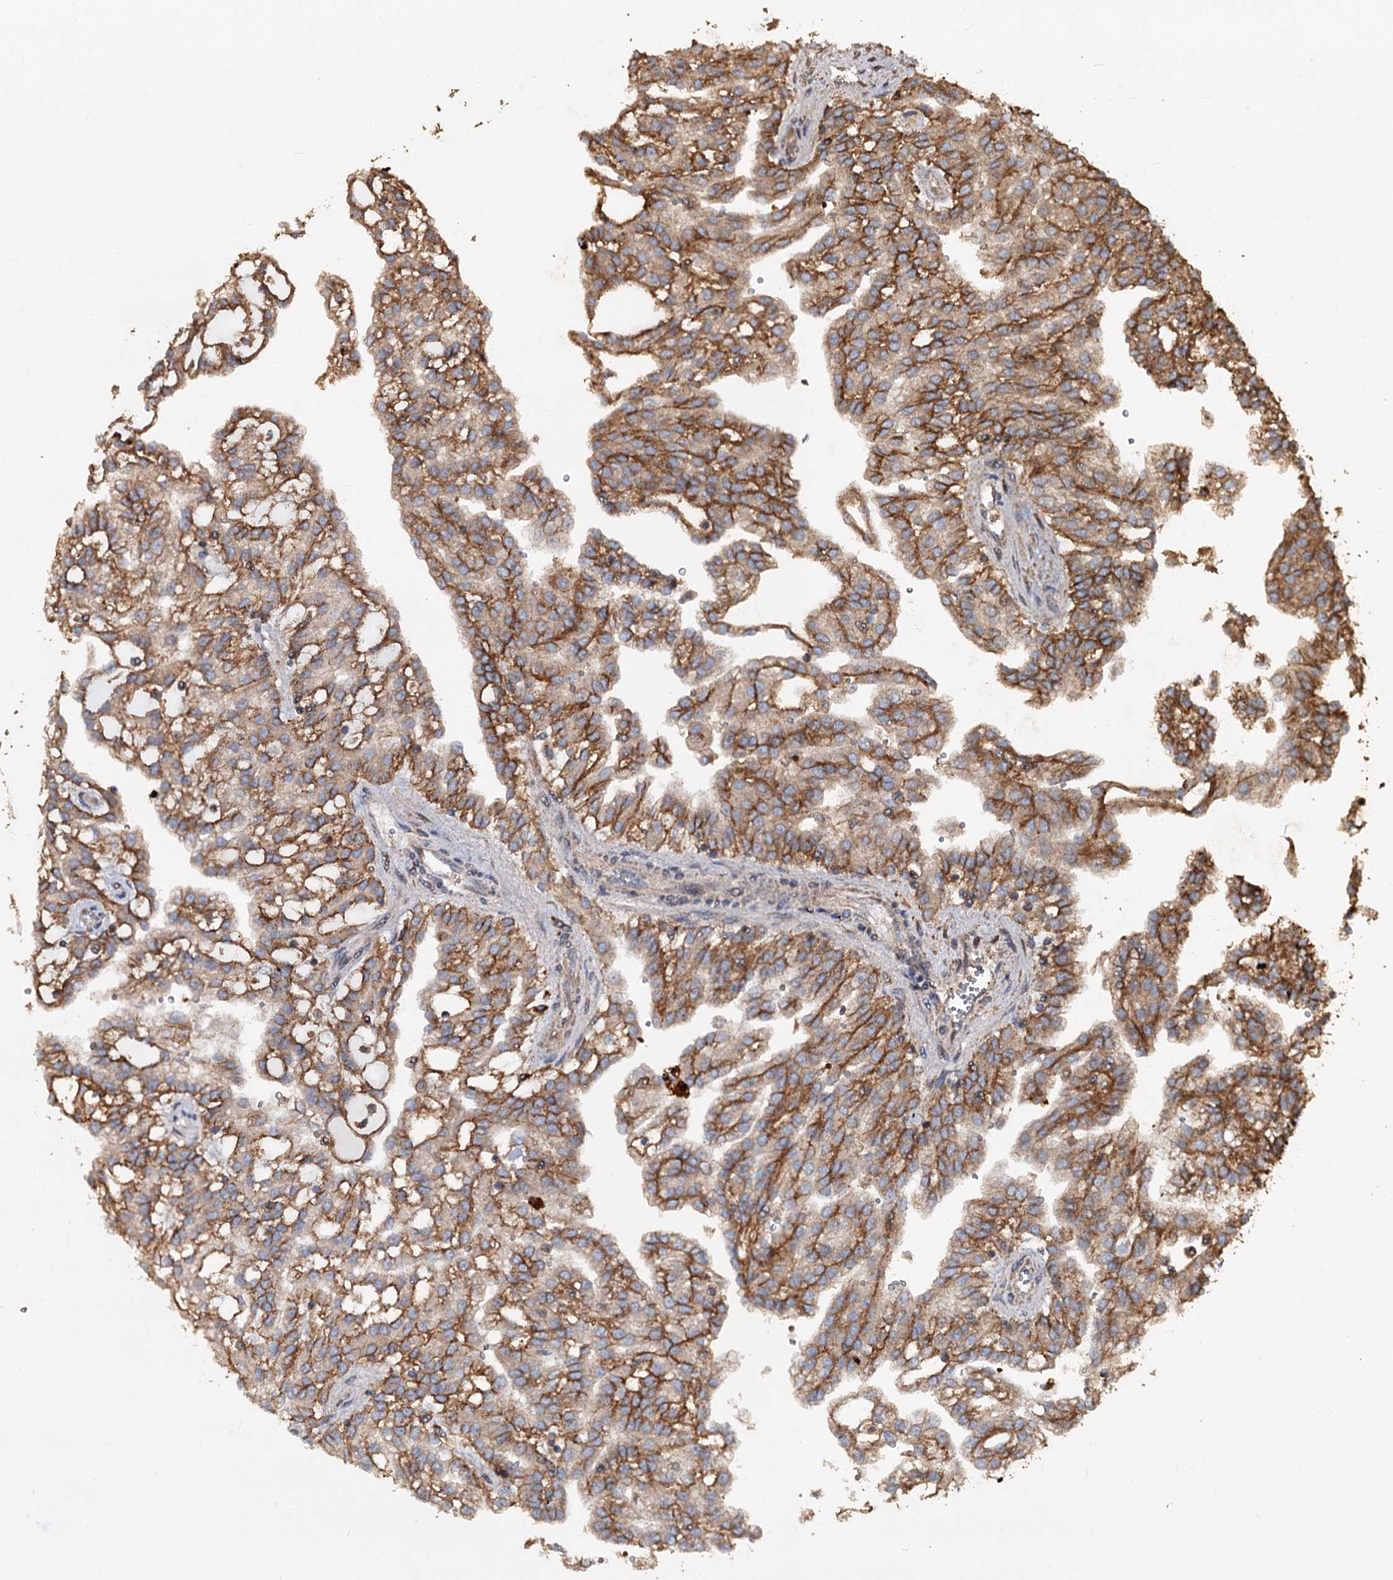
{"staining": {"intensity": "moderate", "quantity": ">75%", "location": "cytoplasmic/membranous"}, "tissue": "renal cancer", "cell_type": "Tumor cells", "image_type": "cancer", "snomed": [{"axis": "morphology", "description": "Adenocarcinoma, NOS"}, {"axis": "topography", "description": "Kidney"}], "caption": "Renal cancer (adenocarcinoma) was stained to show a protein in brown. There is medium levels of moderate cytoplasmic/membranous staining in about >75% of tumor cells.", "gene": "NOTCH2NLA", "patient": {"sex": "male", "age": 63}}